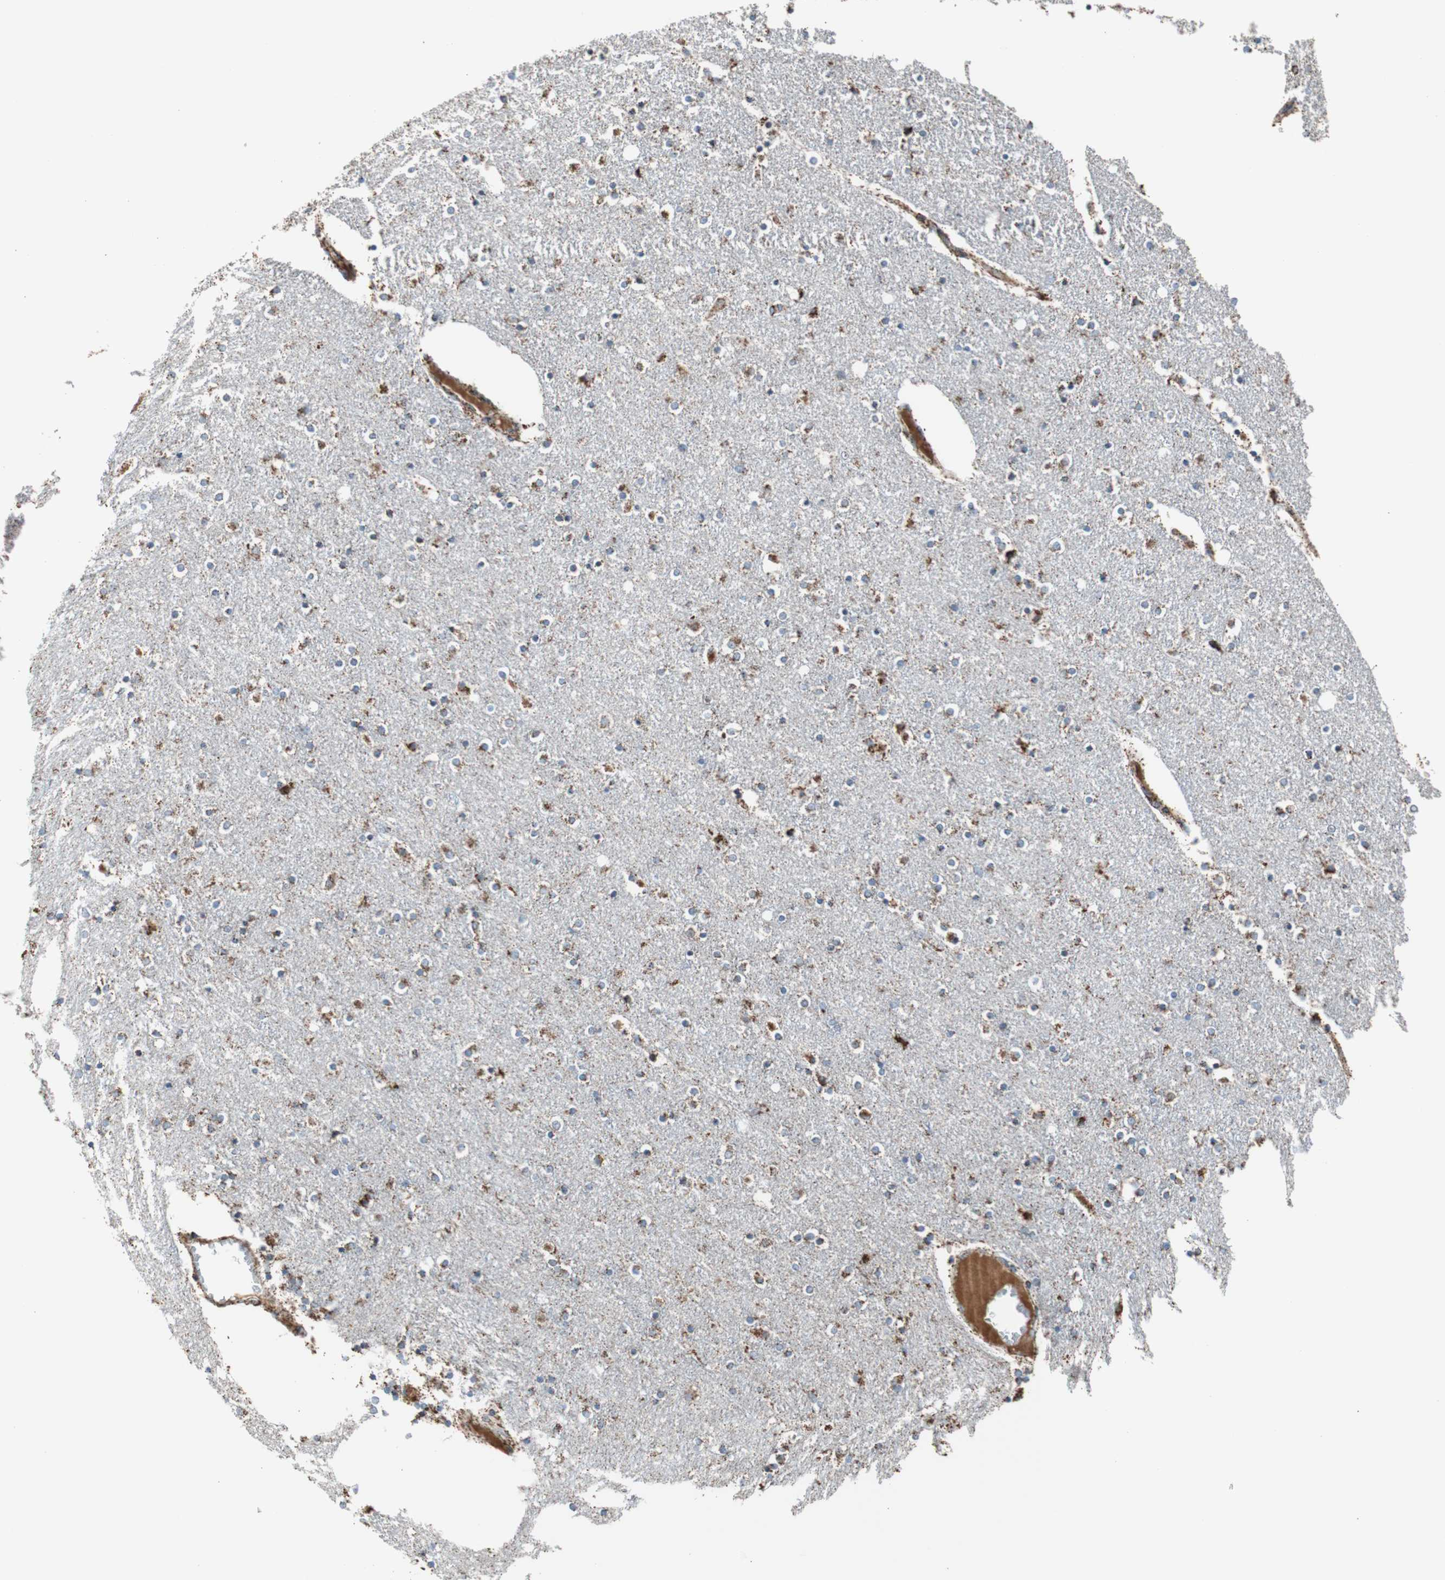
{"staining": {"intensity": "strong", "quantity": "<25%", "location": "cytoplasmic/membranous"}, "tissue": "caudate", "cell_type": "Glial cells", "image_type": "normal", "snomed": [{"axis": "morphology", "description": "Normal tissue, NOS"}, {"axis": "topography", "description": "Lateral ventricle wall"}], "caption": "Unremarkable caudate was stained to show a protein in brown. There is medium levels of strong cytoplasmic/membranous expression in about <25% of glial cells. (IHC, brightfield microscopy, high magnification).", "gene": "PCSK4", "patient": {"sex": "female", "age": 54}}